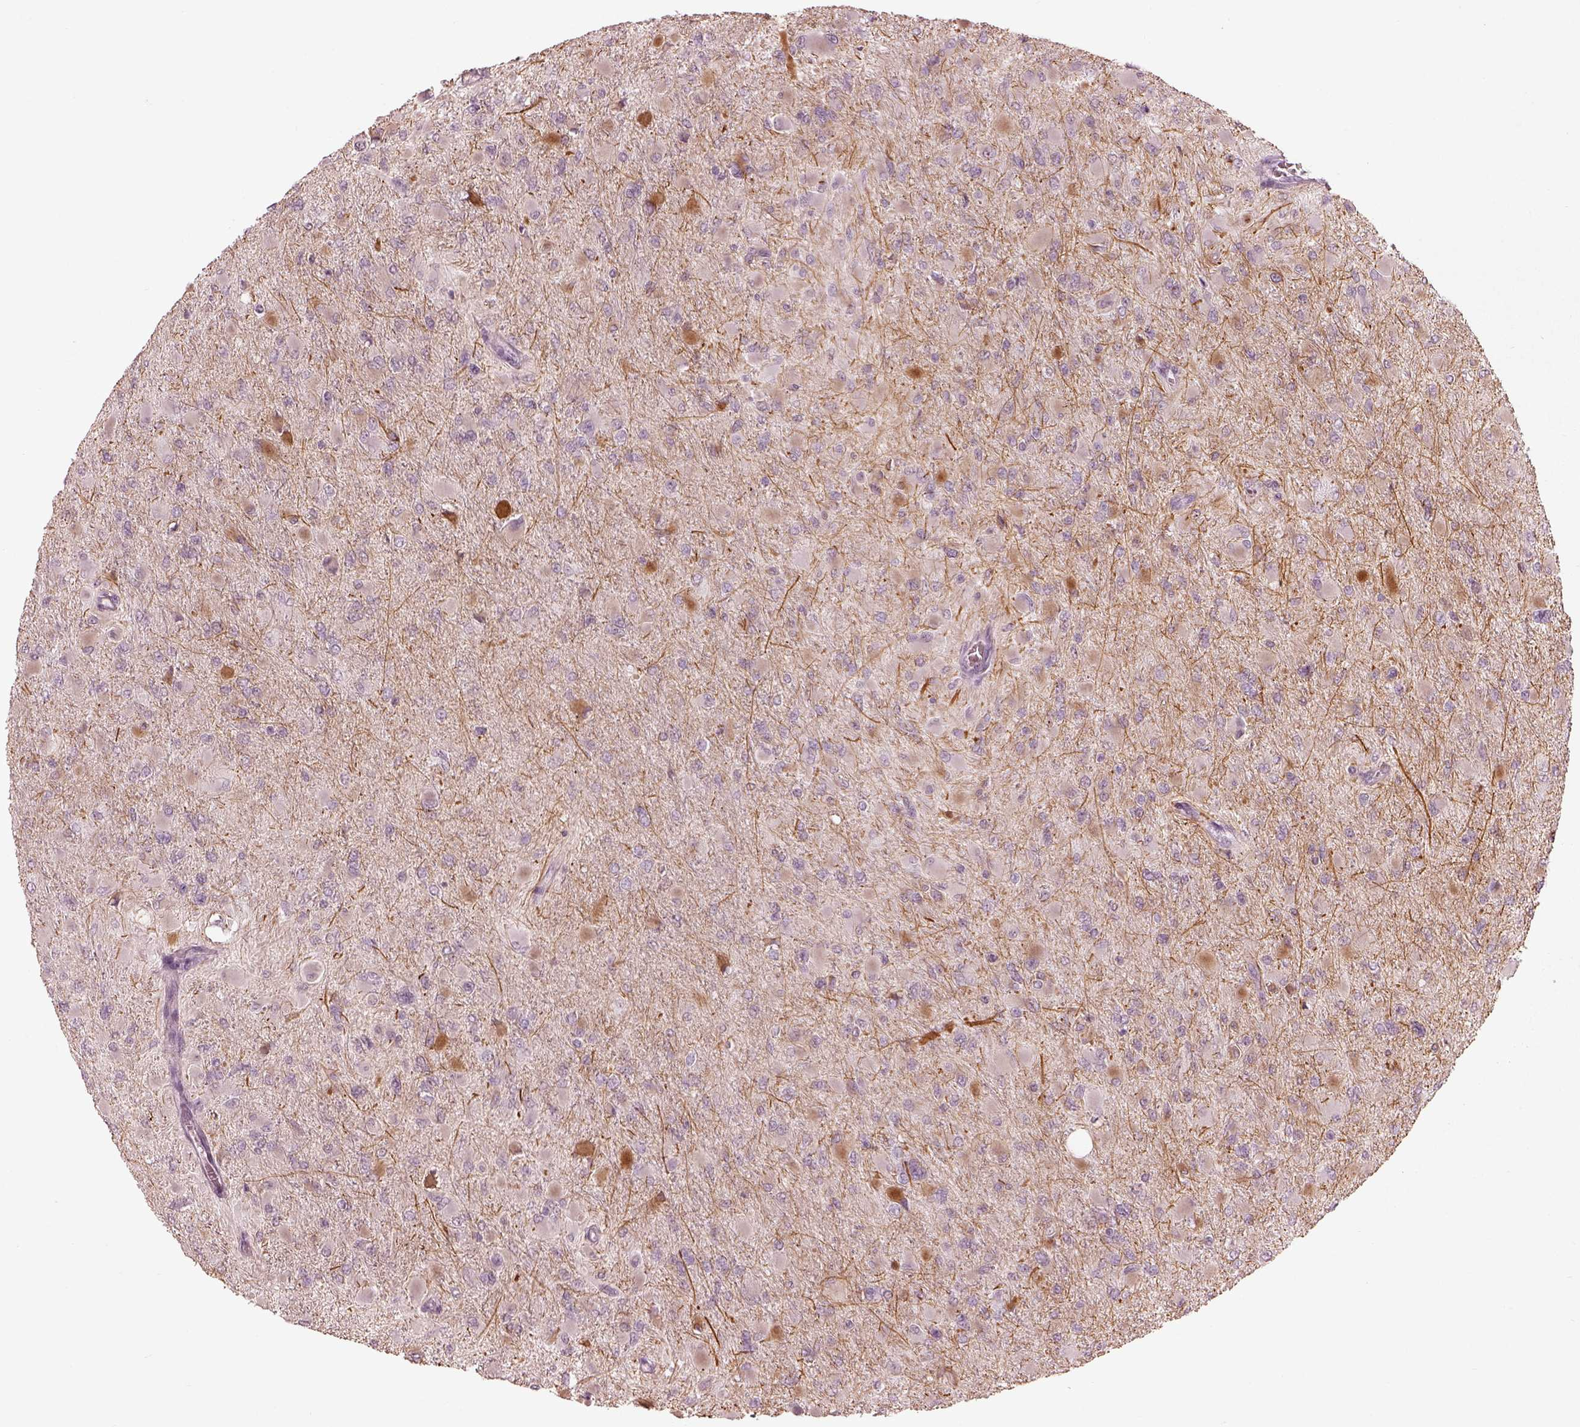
{"staining": {"intensity": "negative", "quantity": "none", "location": "none"}, "tissue": "glioma", "cell_type": "Tumor cells", "image_type": "cancer", "snomed": [{"axis": "morphology", "description": "Glioma, malignant, High grade"}, {"axis": "topography", "description": "Cerebral cortex"}], "caption": "A high-resolution micrograph shows immunohistochemistry (IHC) staining of high-grade glioma (malignant), which exhibits no significant staining in tumor cells.", "gene": "ADRB3", "patient": {"sex": "female", "age": 36}}